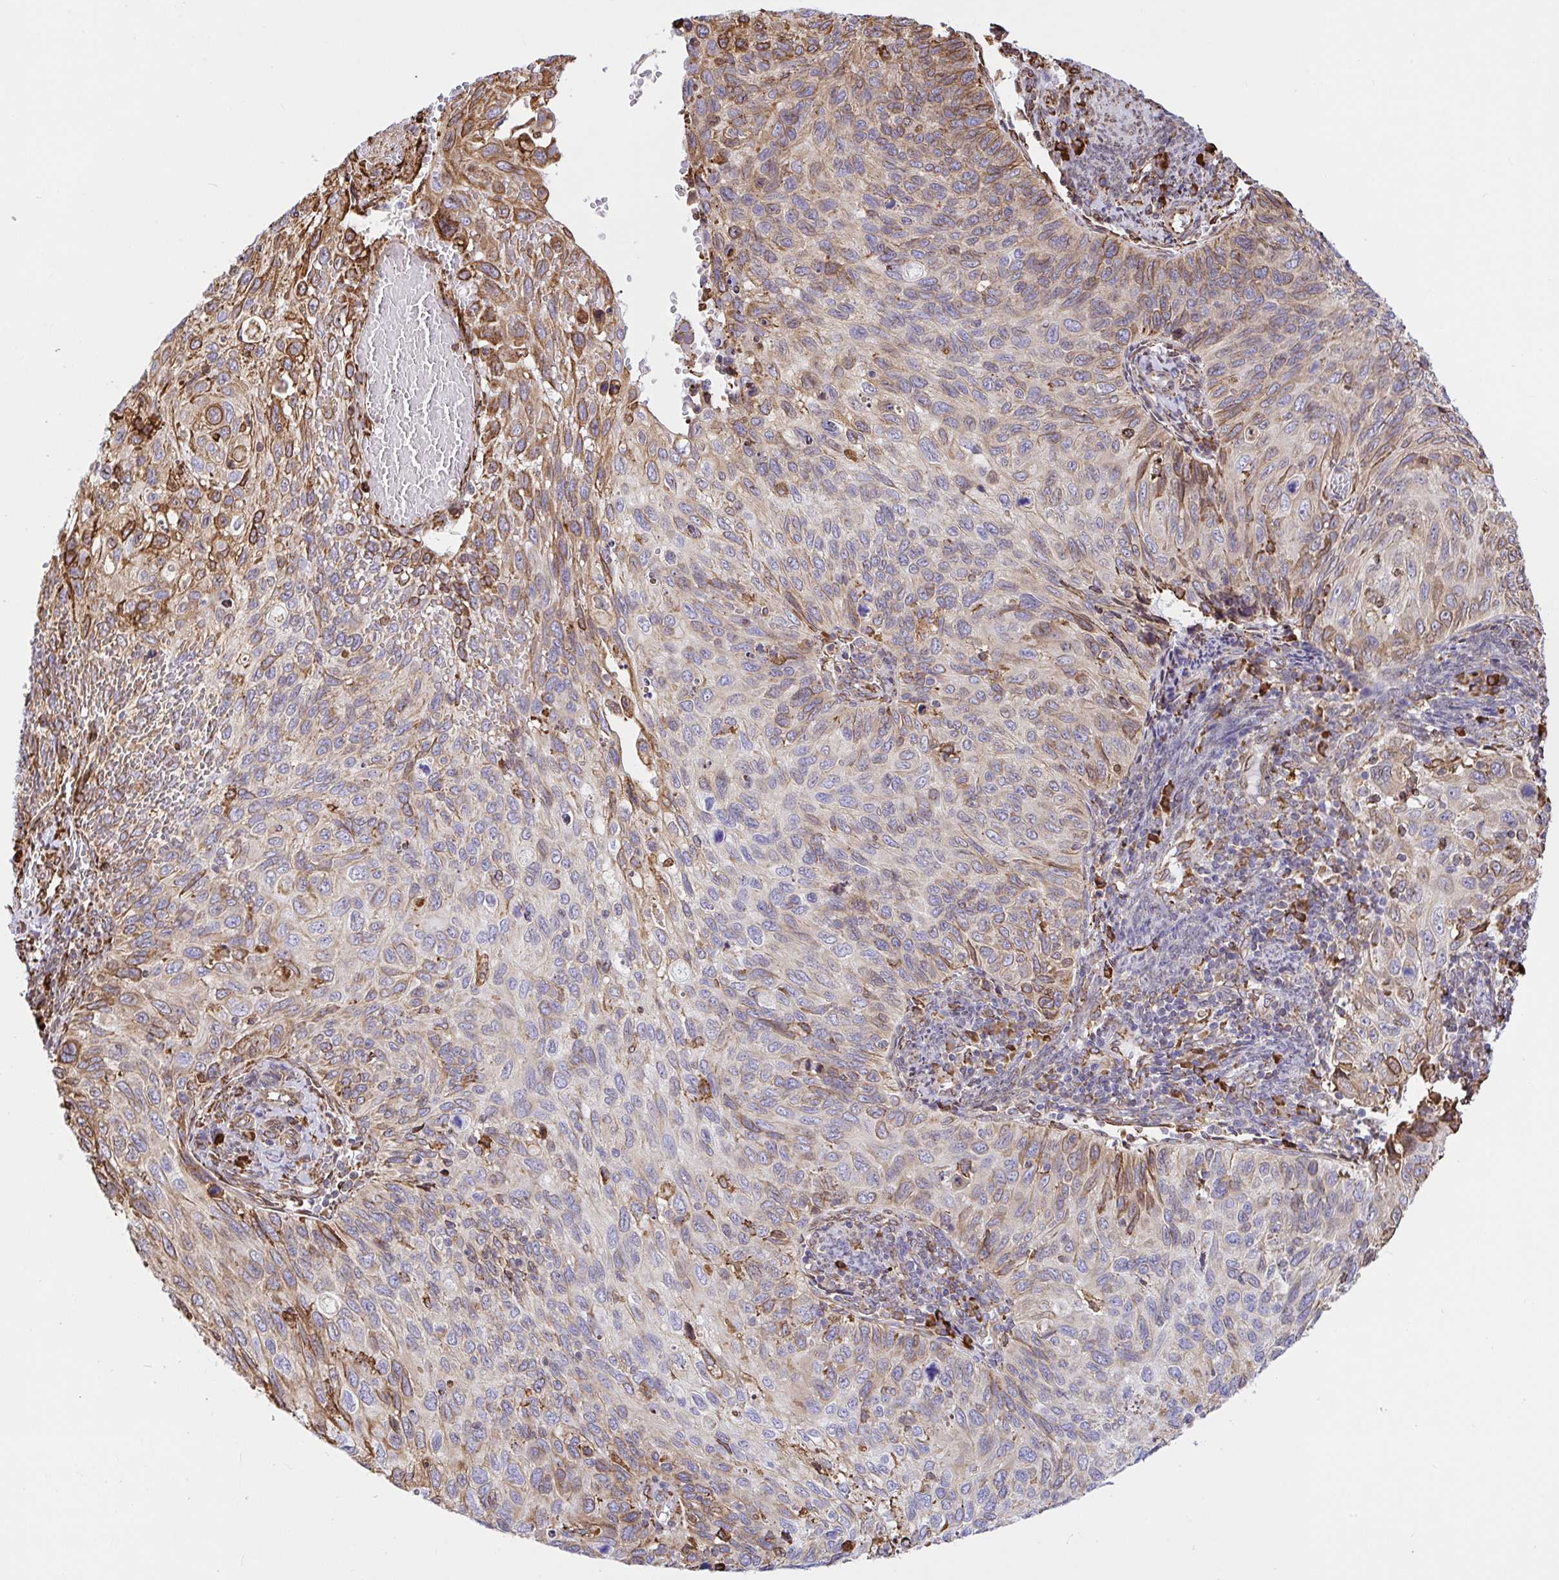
{"staining": {"intensity": "moderate", "quantity": "<25%", "location": "cytoplasmic/membranous"}, "tissue": "cervical cancer", "cell_type": "Tumor cells", "image_type": "cancer", "snomed": [{"axis": "morphology", "description": "Squamous cell carcinoma, NOS"}, {"axis": "topography", "description": "Cervix"}], "caption": "This photomicrograph exhibits immunohistochemistry (IHC) staining of cervical cancer, with low moderate cytoplasmic/membranous staining in approximately <25% of tumor cells.", "gene": "CLGN", "patient": {"sex": "female", "age": 70}}